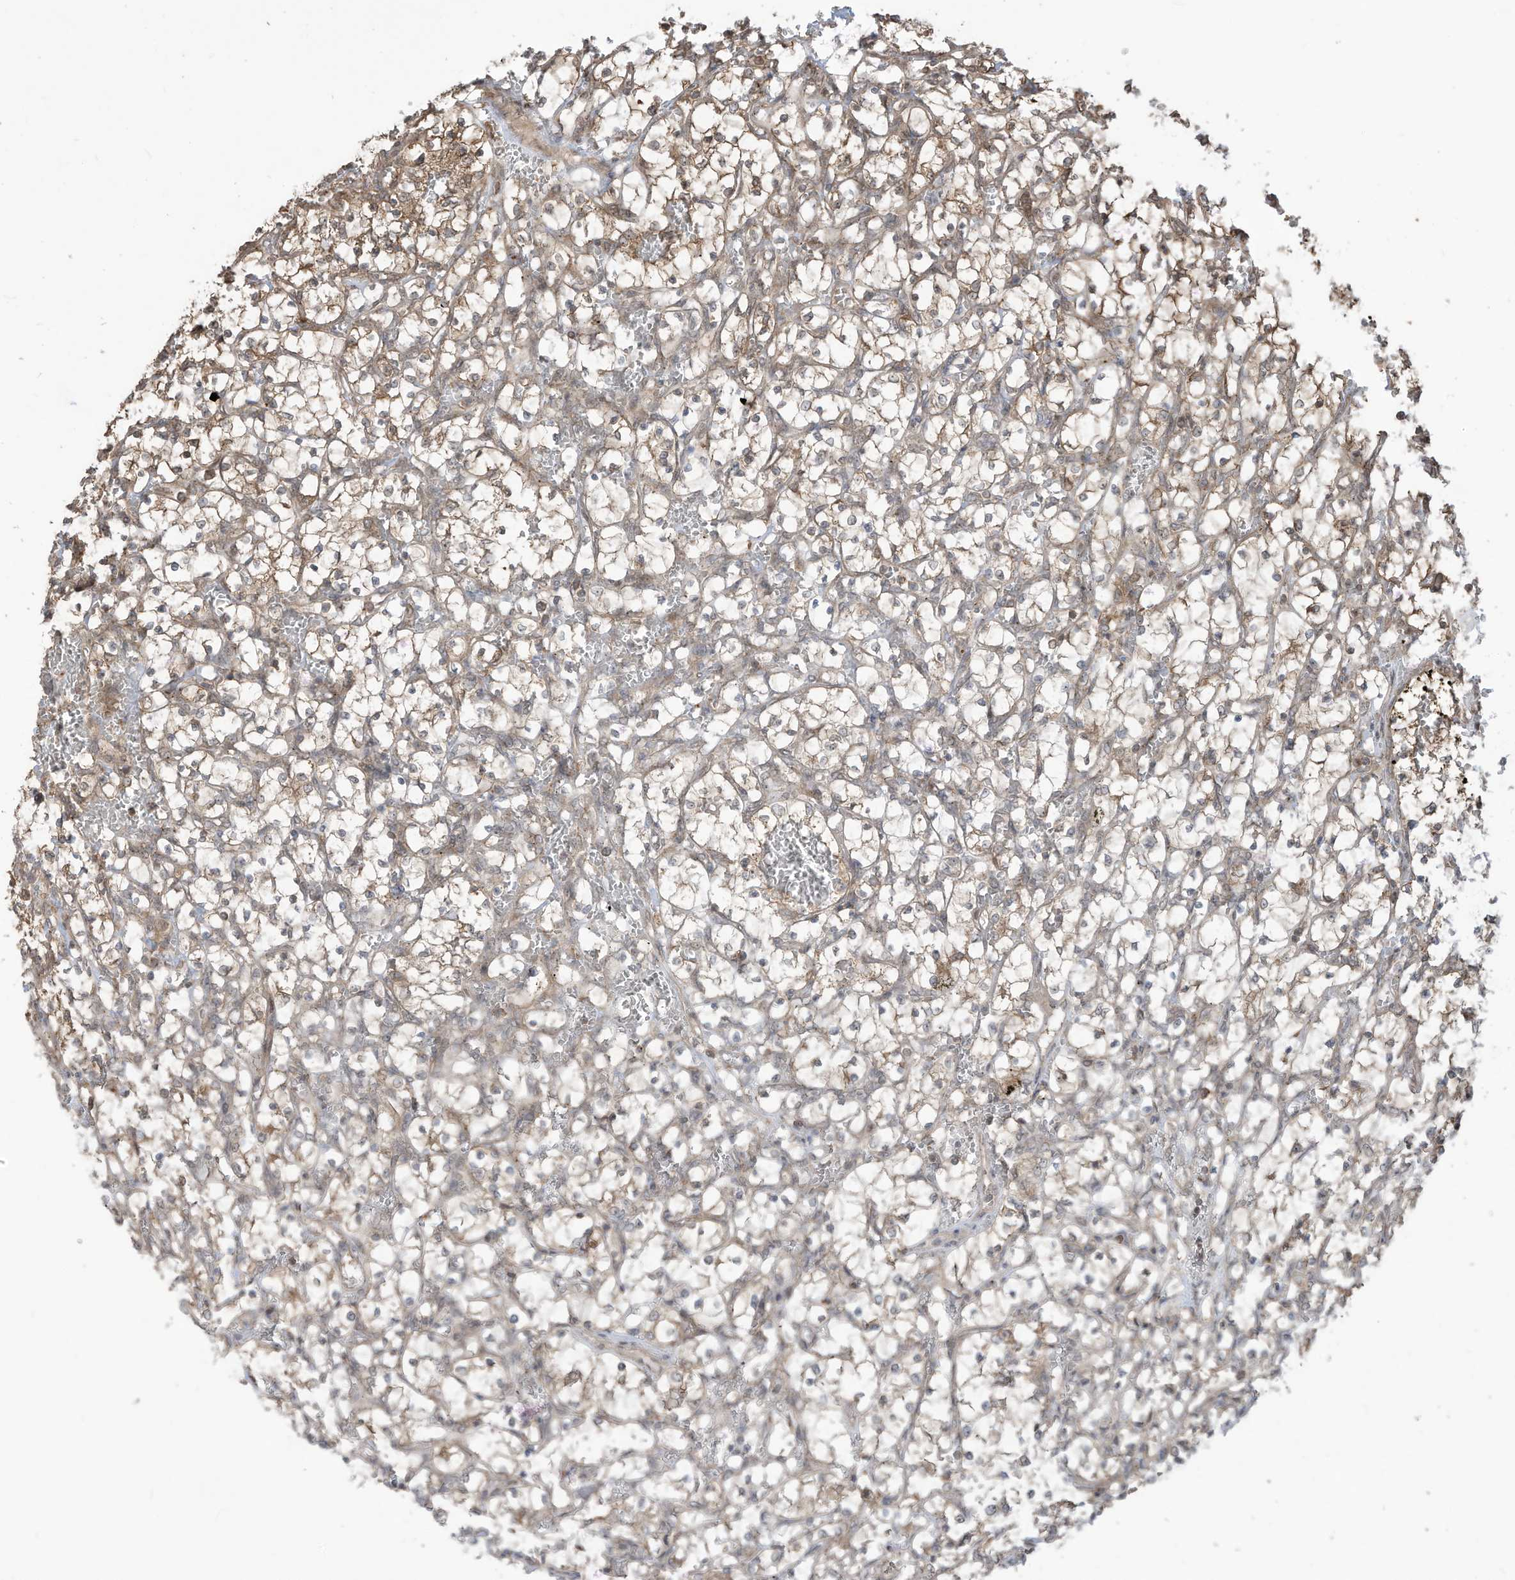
{"staining": {"intensity": "weak", "quantity": "25%-75%", "location": "cytoplasmic/membranous"}, "tissue": "renal cancer", "cell_type": "Tumor cells", "image_type": "cancer", "snomed": [{"axis": "morphology", "description": "Adenocarcinoma, NOS"}, {"axis": "topography", "description": "Kidney"}], "caption": "Human renal adenocarcinoma stained for a protein (brown) reveals weak cytoplasmic/membranous positive staining in approximately 25%-75% of tumor cells.", "gene": "CARF", "patient": {"sex": "female", "age": 69}}